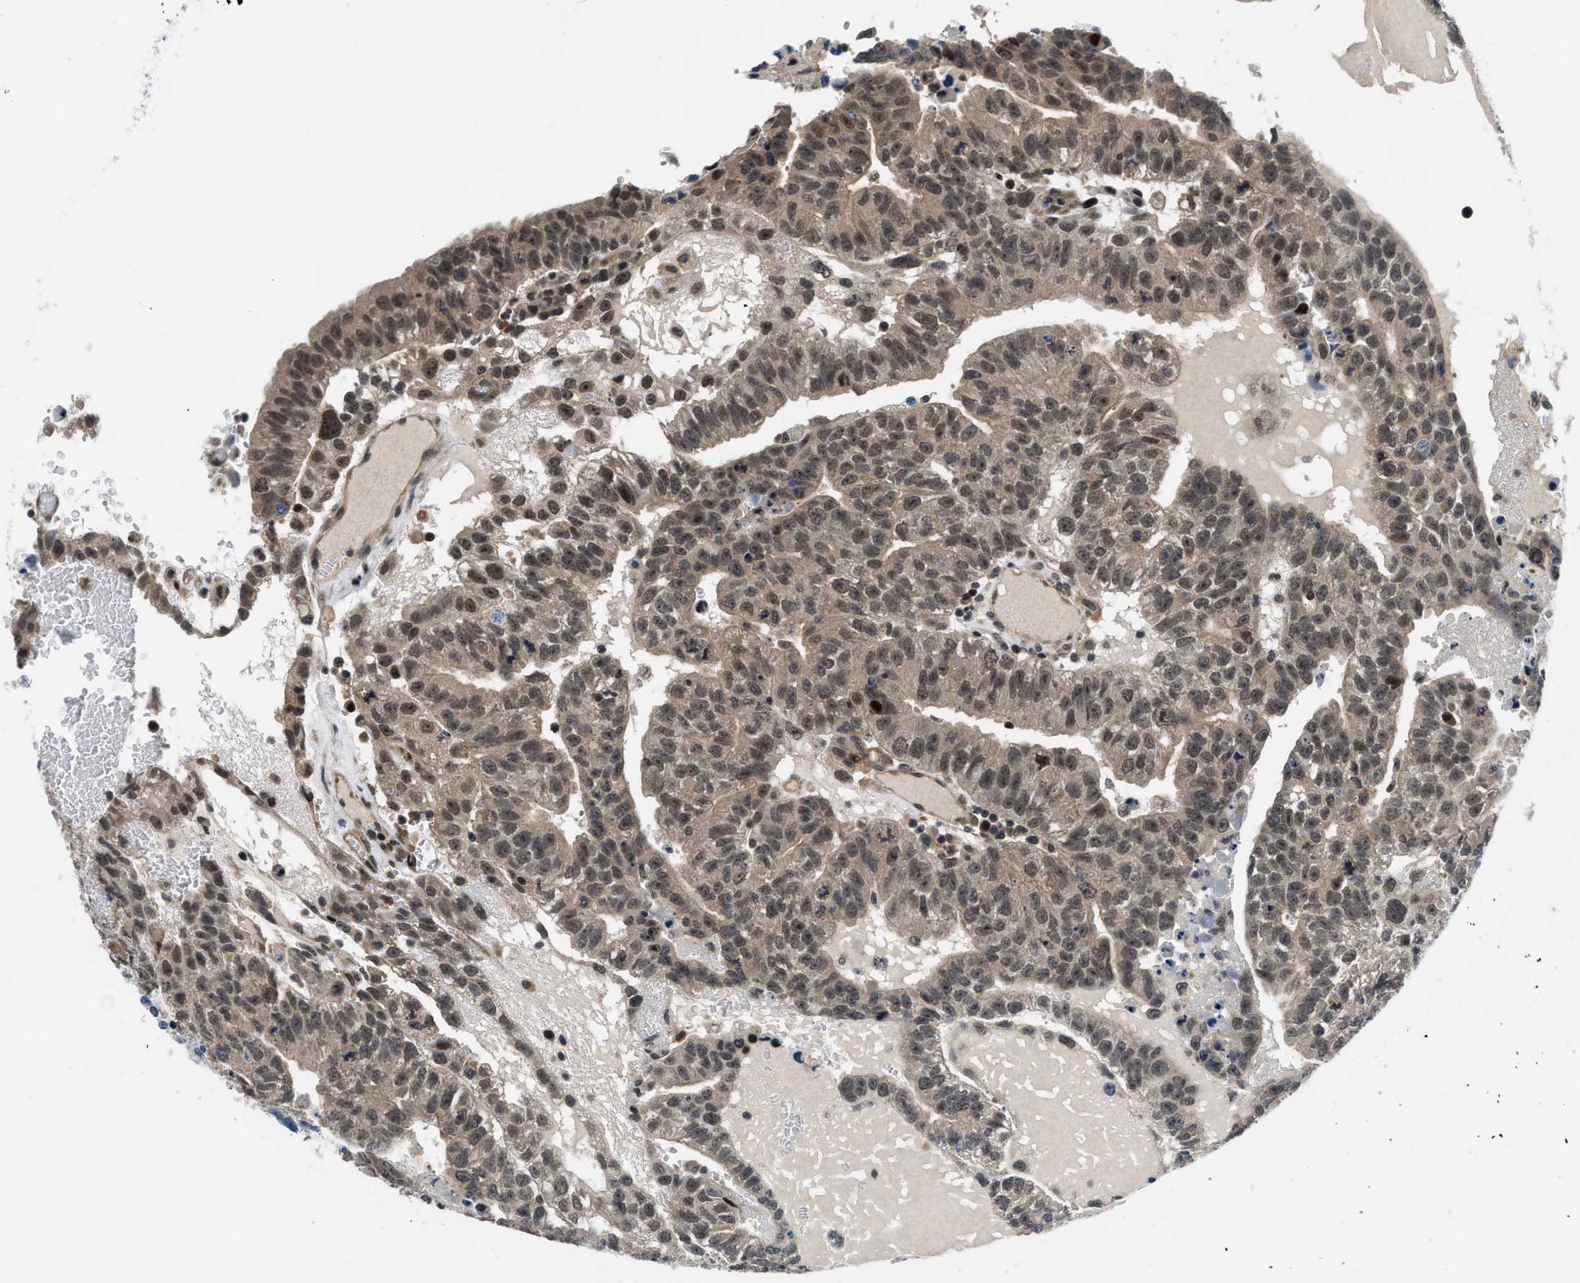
{"staining": {"intensity": "moderate", "quantity": ">75%", "location": "cytoplasmic/membranous,nuclear"}, "tissue": "testis cancer", "cell_type": "Tumor cells", "image_type": "cancer", "snomed": [{"axis": "morphology", "description": "Seminoma, NOS"}, {"axis": "morphology", "description": "Carcinoma, Embryonal, NOS"}, {"axis": "topography", "description": "Testis"}], "caption": "Tumor cells display moderate cytoplasmic/membranous and nuclear staining in about >75% of cells in embryonal carcinoma (testis).", "gene": "SETD5", "patient": {"sex": "male", "age": 52}}